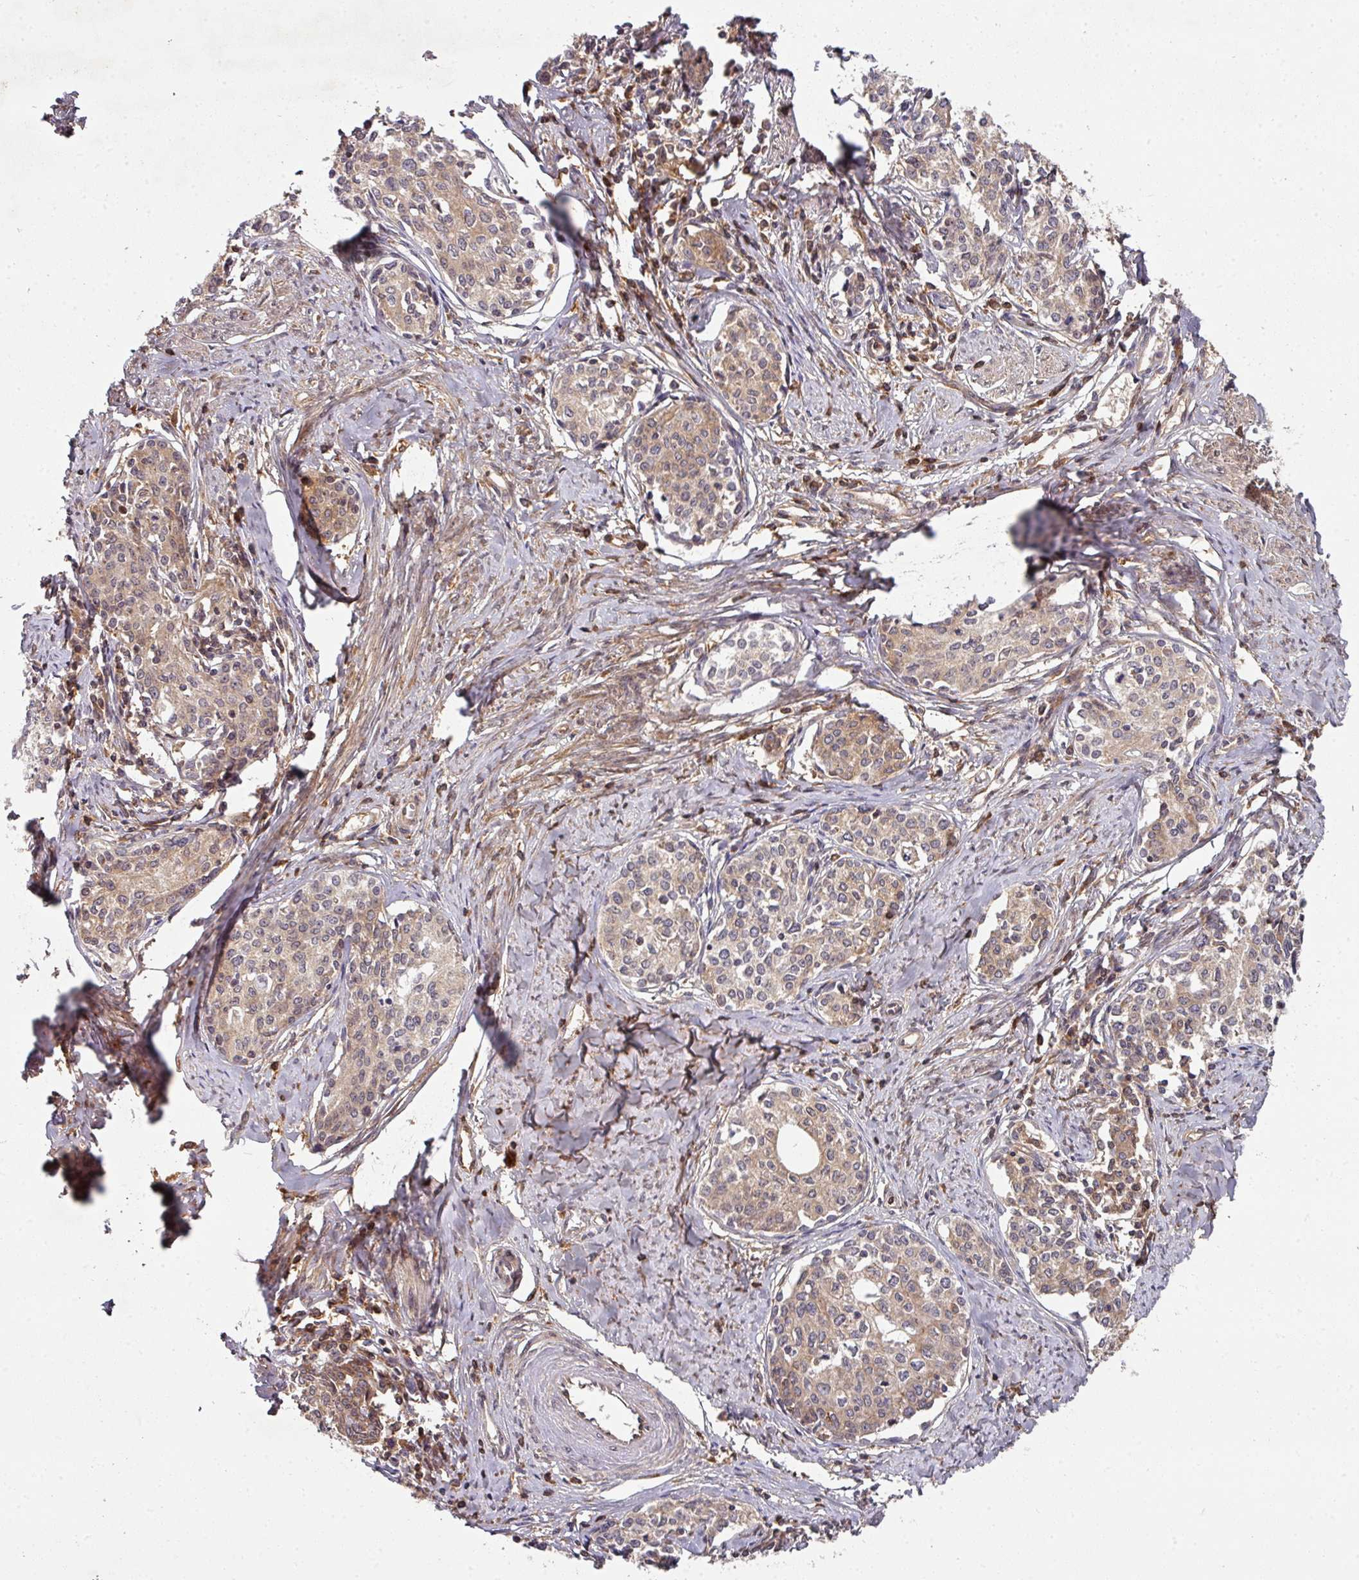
{"staining": {"intensity": "moderate", "quantity": ">75%", "location": "cytoplasmic/membranous,nuclear"}, "tissue": "cervical cancer", "cell_type": "Tumor cells", "image_type": "cancer", "snomed": [{"axis": "morphology", "description": "Squamous cell carcinoma, NOS"}, {"axis": "morphology", "description": "Adenocarcinoma, NOS"}, {"axis": "topography", "description": "Cervix"}], "caption": "Immunohistochemical staining of human squamous cell carcinoma (cervical) shows medium levels of moderate cytoplasmic/membranous and nuclear staining in approximately >75% of tumor cells. The staining was performed using DAB (3,3'-diaminobenzidine), with brown indicating positive protein expression. Nuclei are stained blue with hematoxylin.", "gene": "CAMLG", "patient": {"sex": "female", "age": 52}}